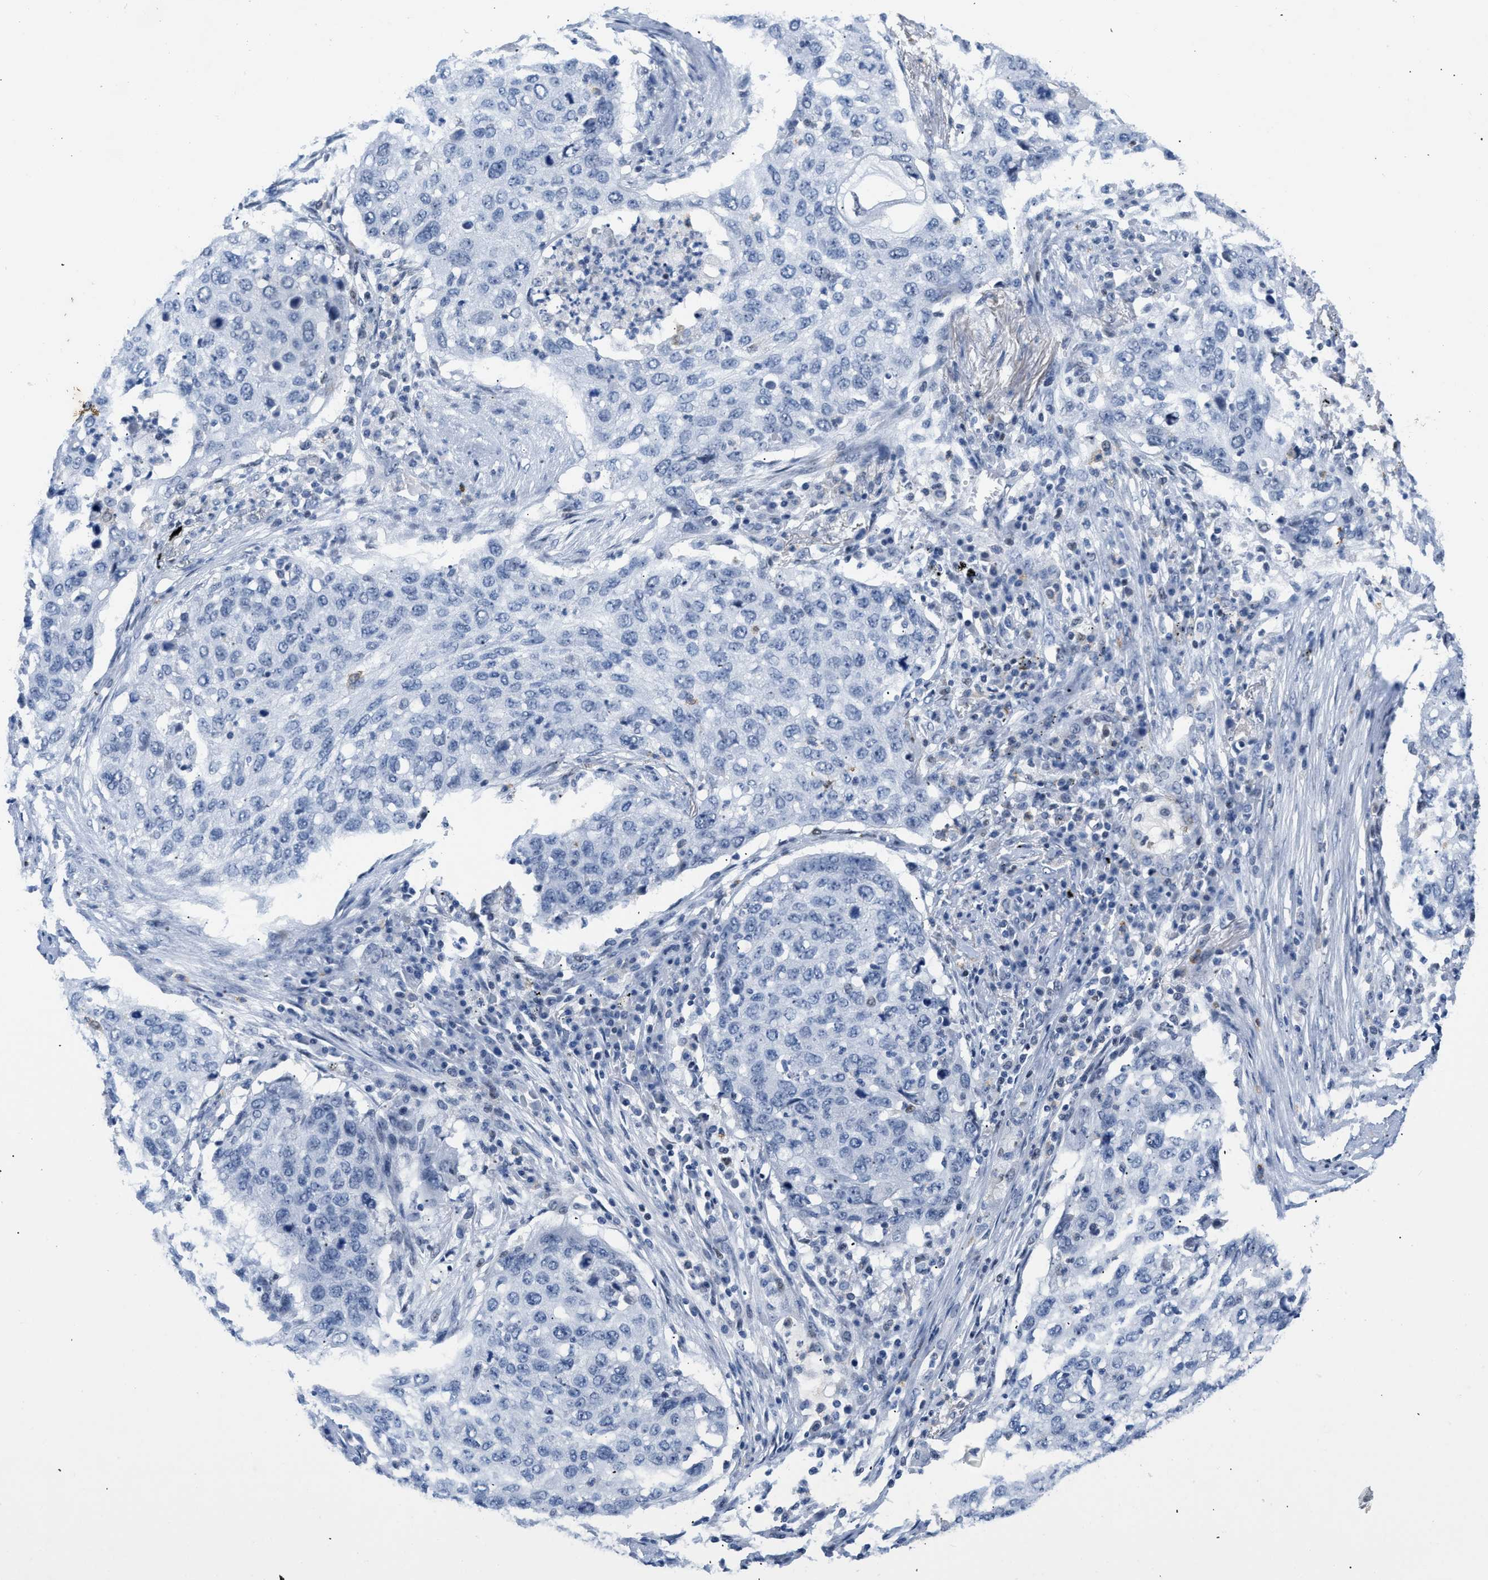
{"staining": {"intensity": "negative", "quantity": "none", "location": "none"}, "tissue": "lung cancer", "cell_type": "Tumor cells", "image_type": "cancer", "snomed": [{"axis": "morphology", "description": "Squamous cell carcinoma, NOS"}, {"axis": "topography", "description": "Lung"}], "caption": "Lung cancer (squamous cell carcinoma) was stained to show a protein in brown. There is no significant positivity in tumor cells.", "gene": "BOLL", "patient": {"sex": "female", "age": 63}}